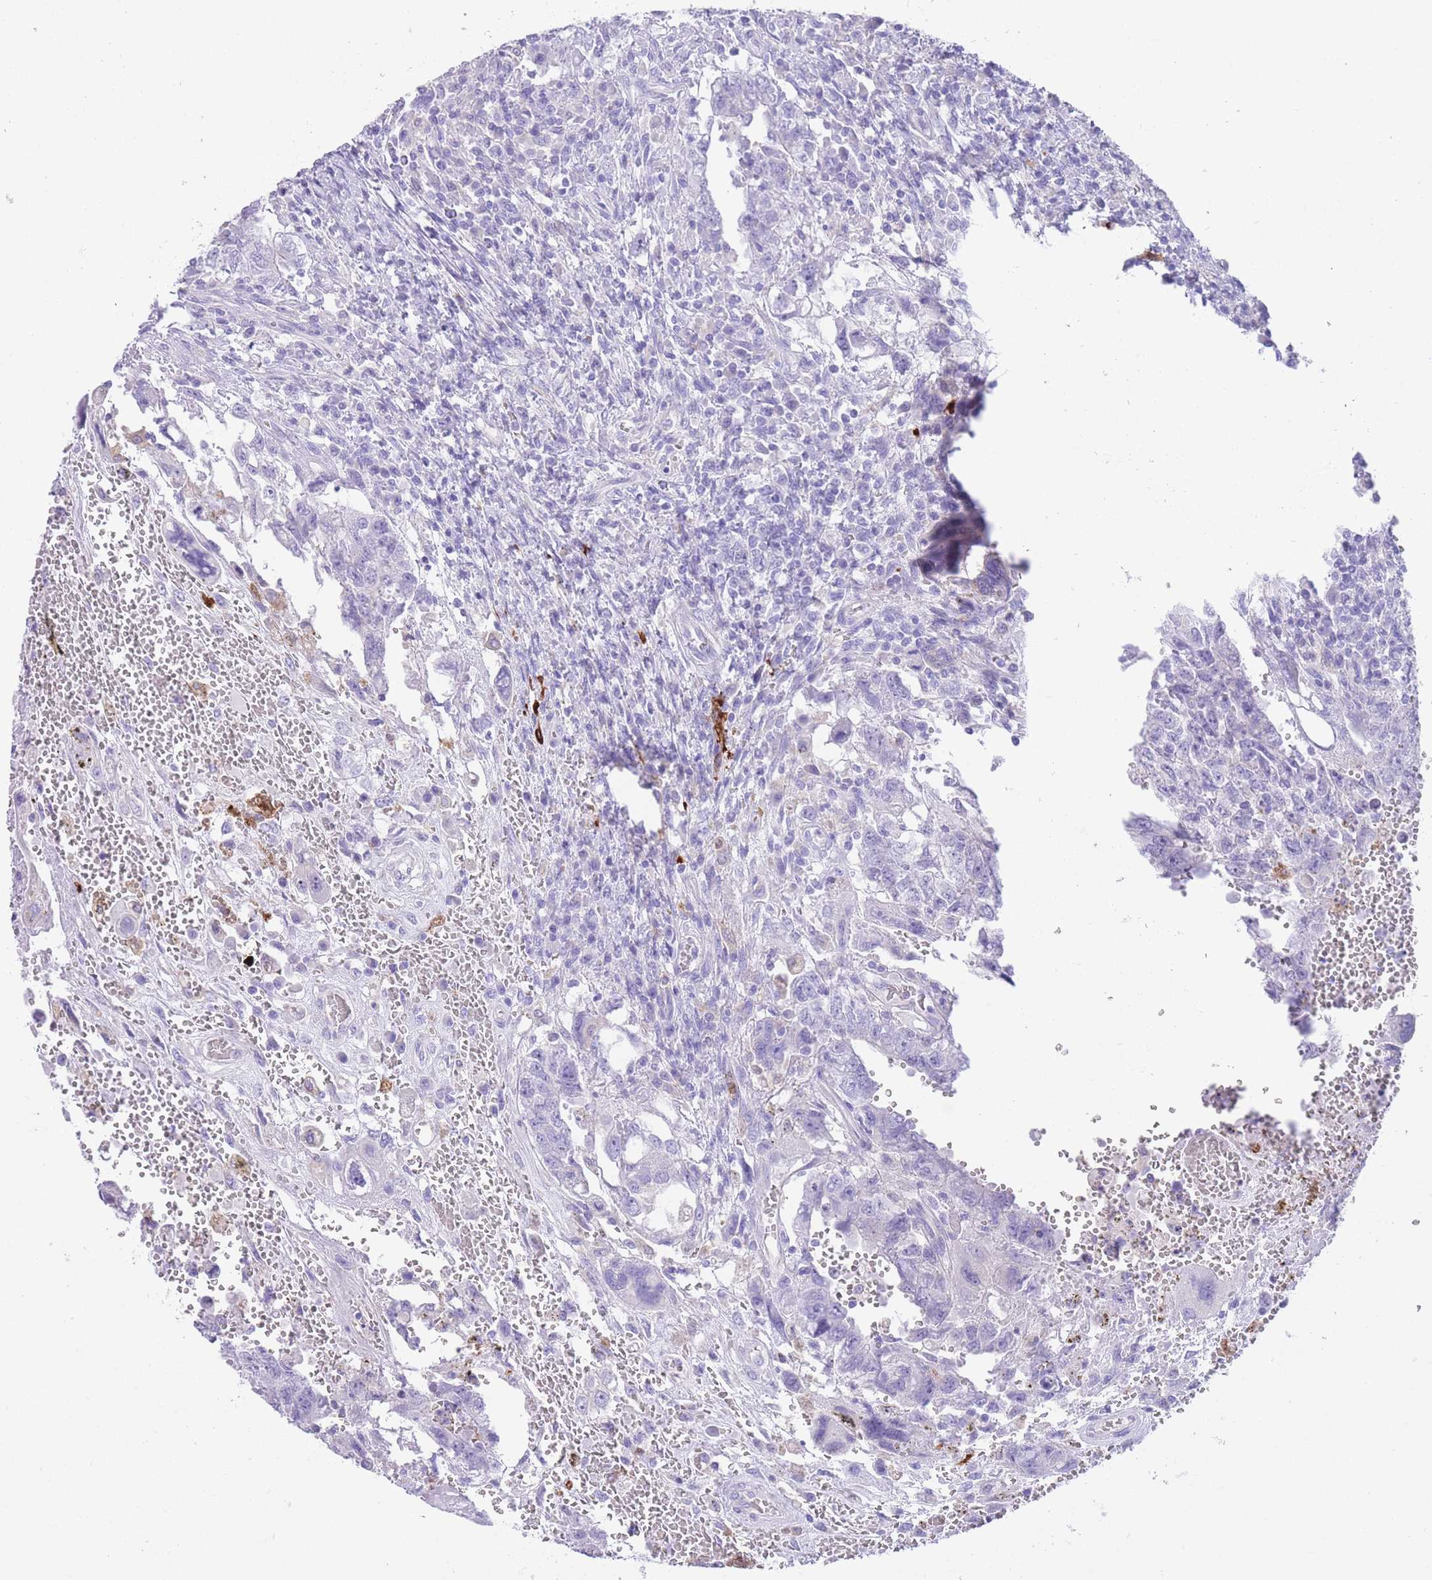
{"staining": {"intensity": "negative", "quantity": "none", "location": "none"}, "tissue": "testis cancer", "cell_type": "Tumor cells", "image_type": "cancer", "snomed": [{"axis": "morphology", "description": "Carcinoma, Embryonal, NOS"}, {"axis": "topography", "description": "Testis"}], "caption": "Image shows no significant protein positivity in tumor cells of testis cancer (embryonal carcinoma).", "gene": "QTRT1", "patient": {"sex": "male", "age": 26}}